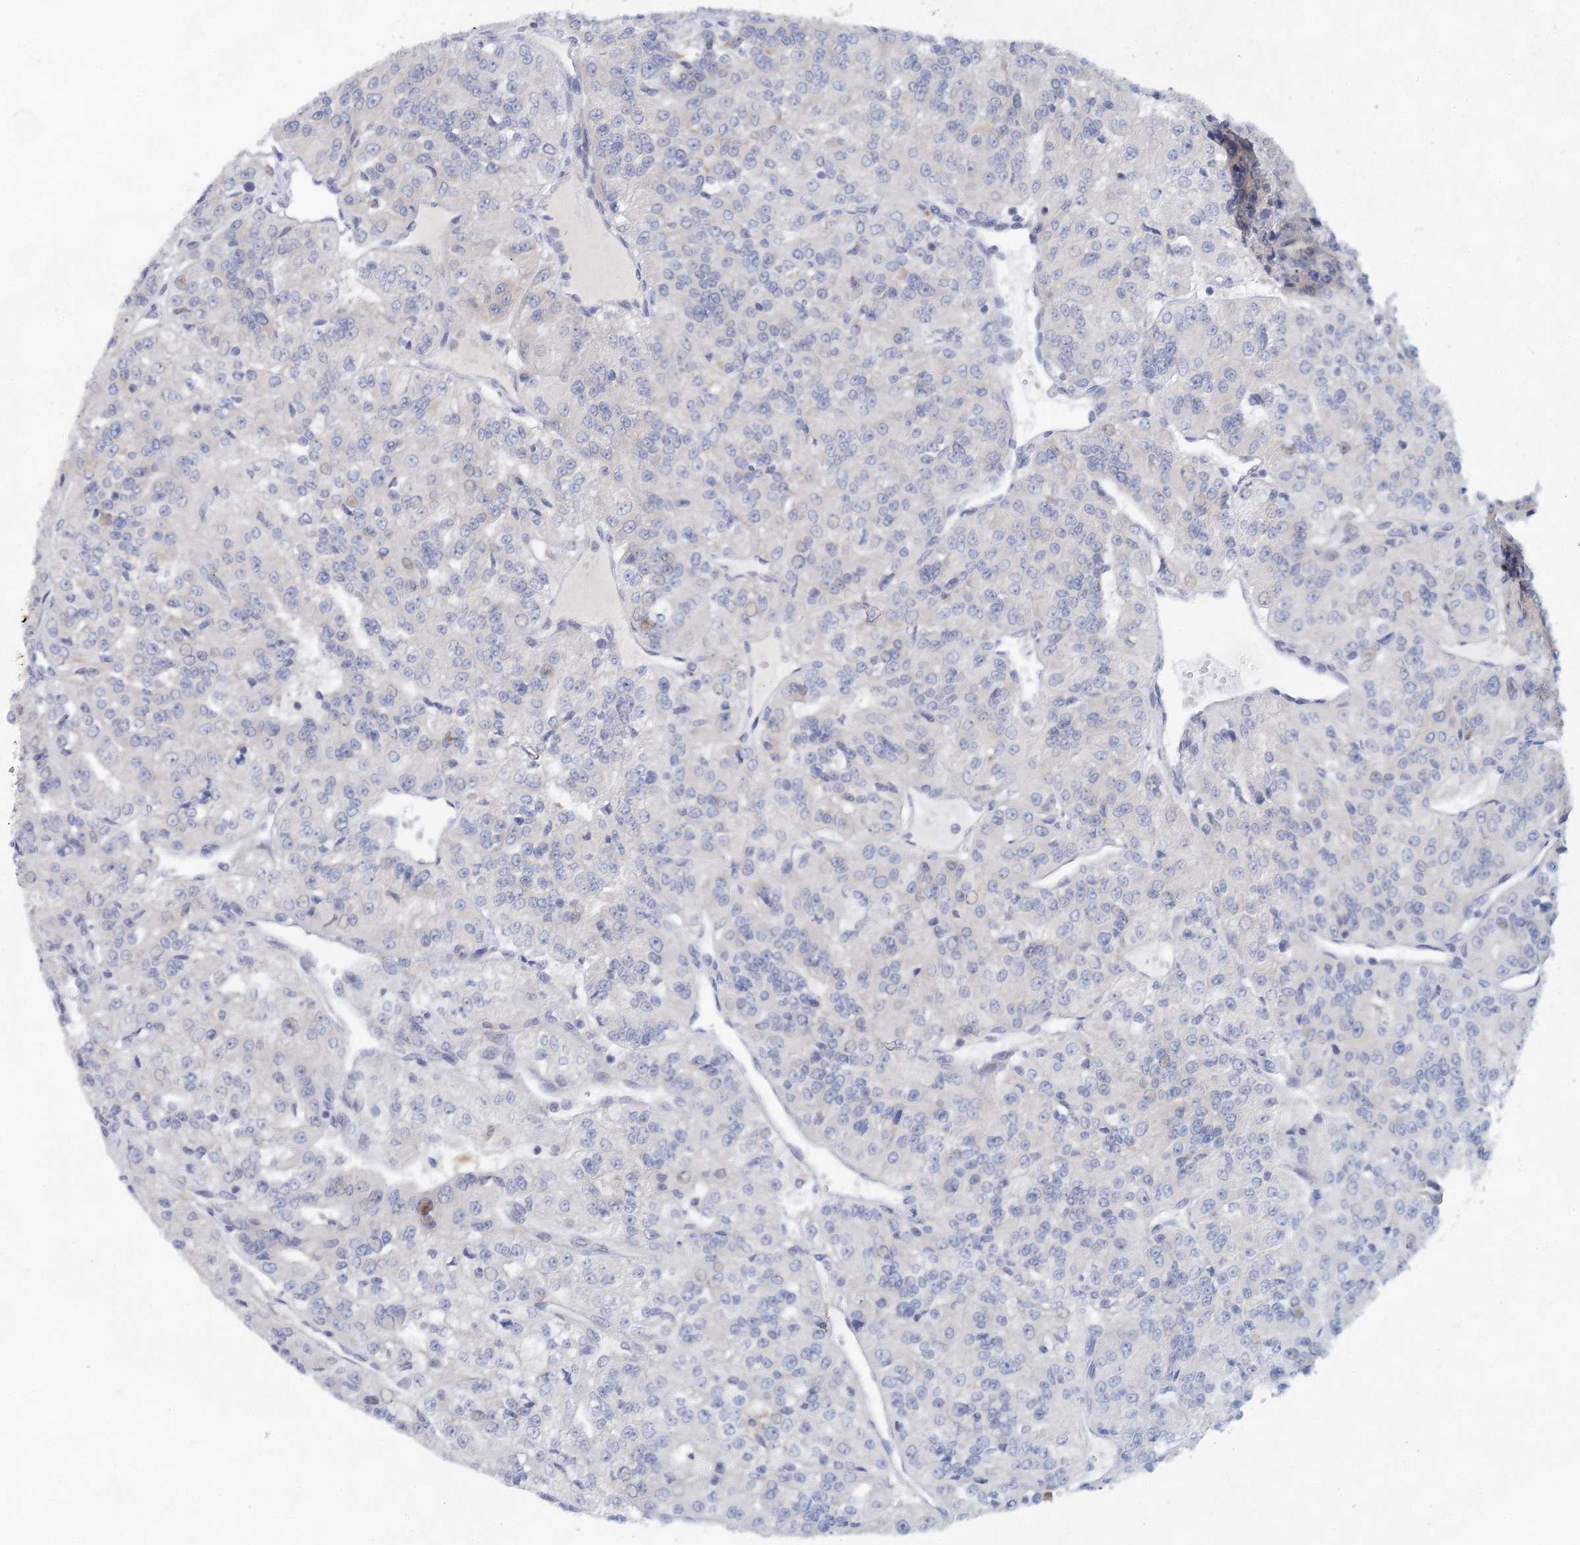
{"staining": {"intensity": "negative", "quantity": "none", "location": "none"}, "tissue": "renal cancer", "cell_type": "Tumor cells", "image_type": "cancer", "snomed": [{"axis": "morphology", "description": "Adenocarcinoma, NOS"}, {"axis": "topography", "description": "Kidney"}], "caption": "An image of human adenocarcinoma (renal) is negative for staining in tumor cells.", "gene": "BLTP1", "patient": {"sex": "female", "age": 63}}